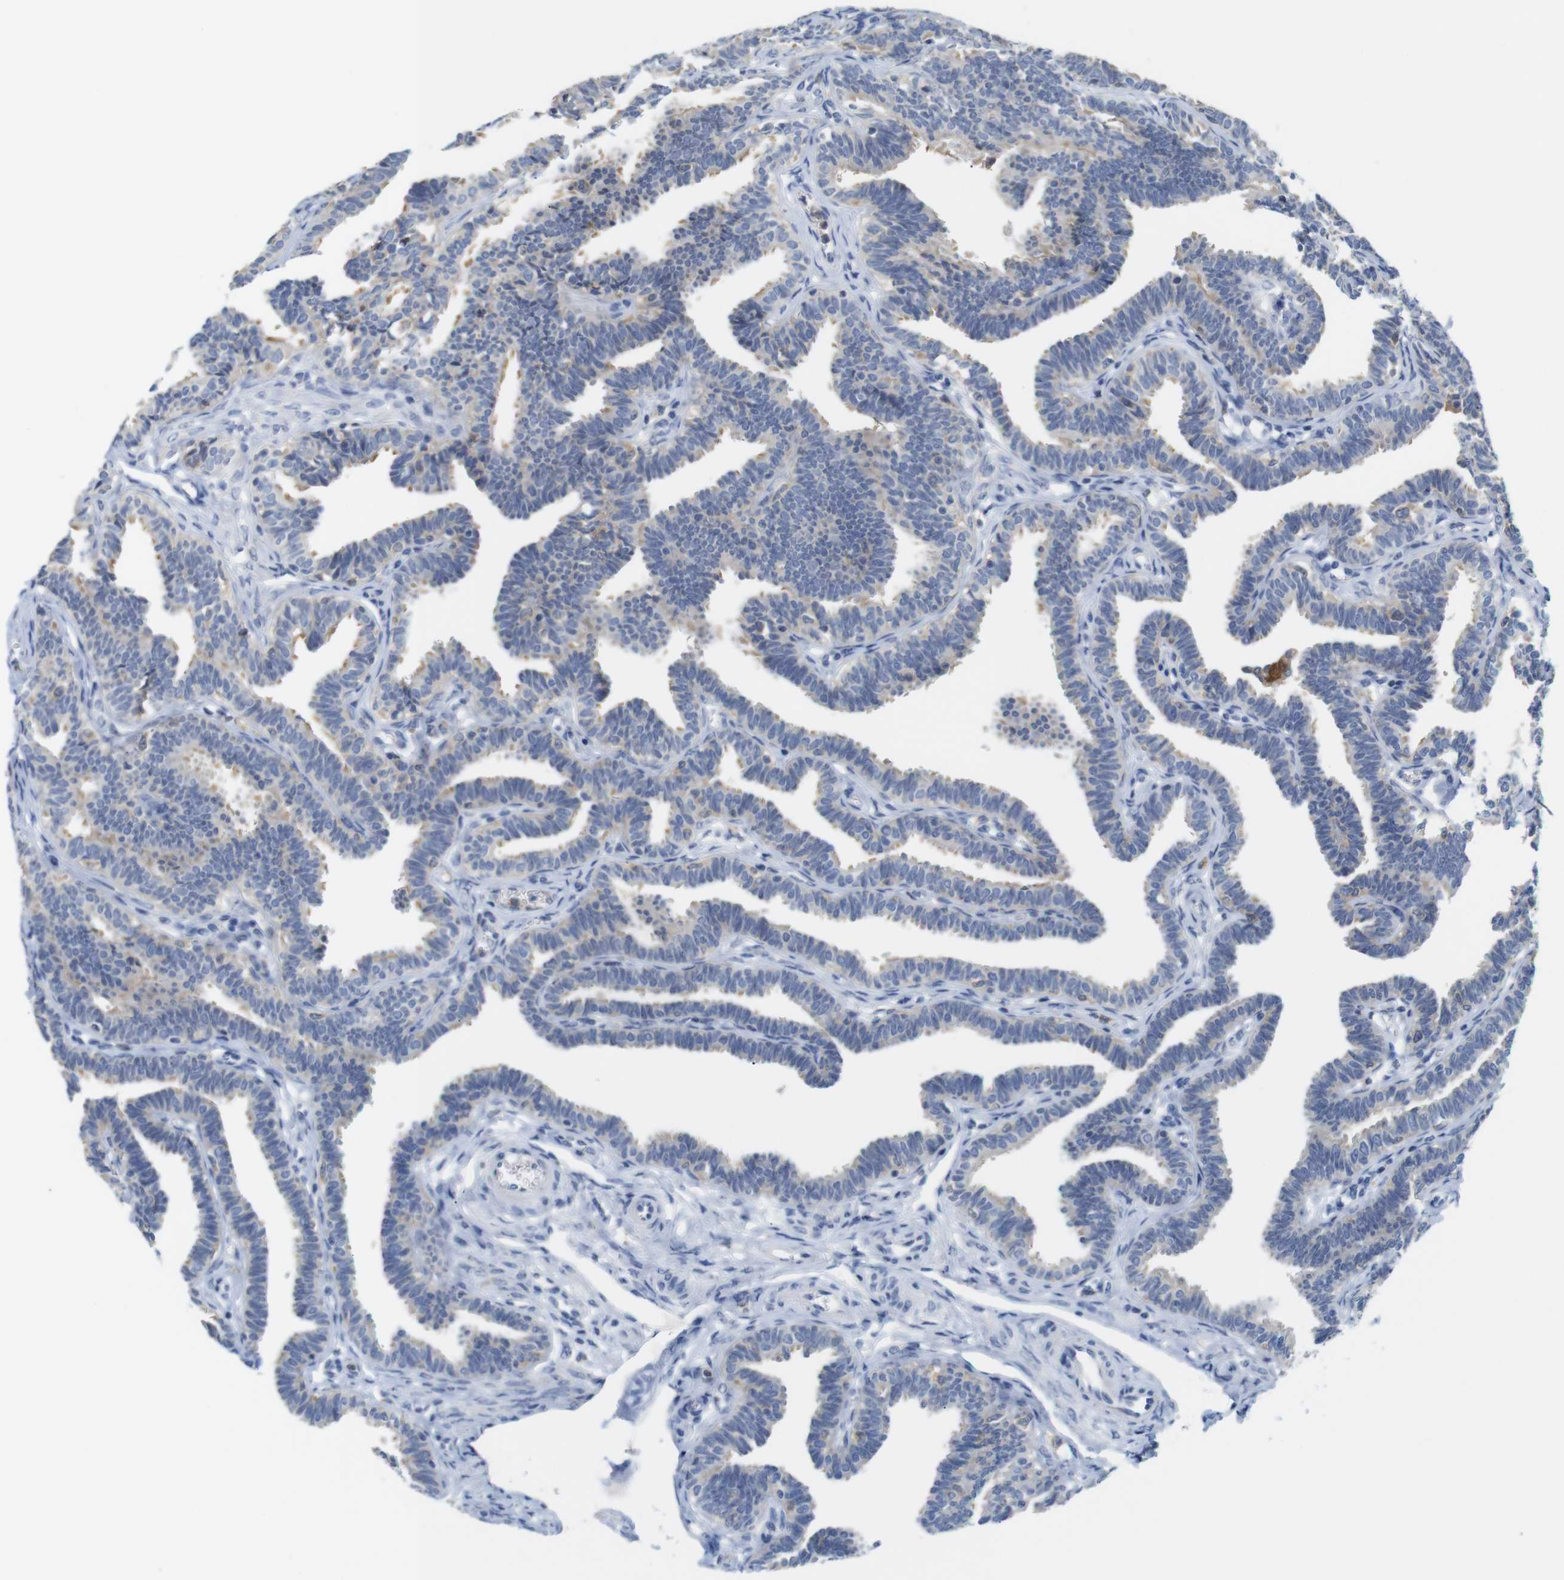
{"staining": {"intensity": "weak", "quantity": "<25%", "location": "cytoplasmic/membranous"}, "tissue": "fallopian tube", "cell_type": "Glandular cells", "image_type": "normal", "snomed": [{"axis": "morphology", "description": "Normal tissue, NOS"}, {"axis": "topography", "description": "Fallopian tube"}, {"axis": "topography", "description": "Ovary"}], "caption": "A high-resolution photomicrograph shows IHC staining of unremarkable fallopian tube, which exhibits no significant expression in glandular cells.", "gene": "NEBL", "patient": {"sex": "female", "age": 23}}